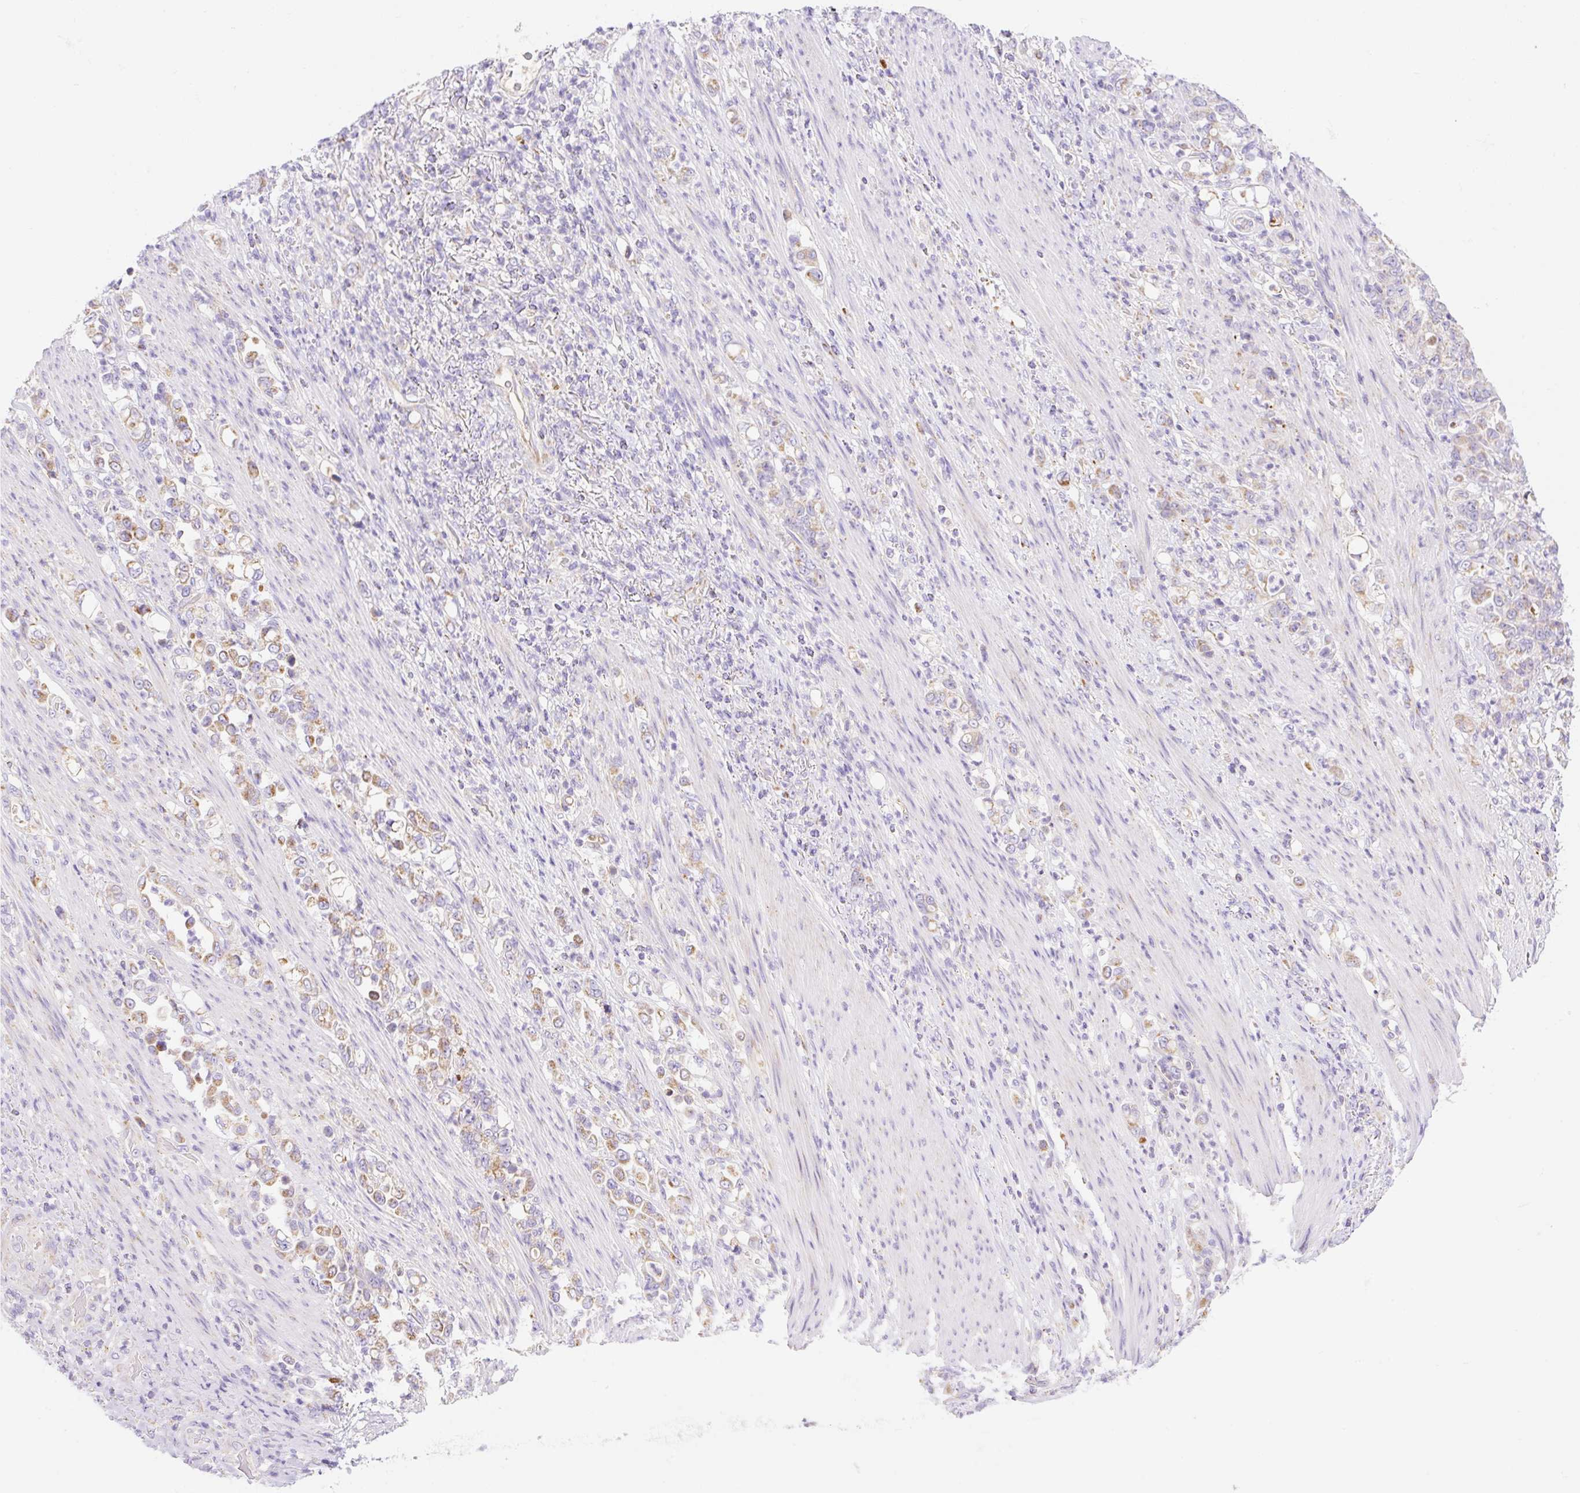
{"staining": {"intensity": "moderate", "quantity": "25%-75%", "location": "cytoplasmic/membranous"}, "tissue": "stomach cancer", "cell_type": "Tumor cells", "image_type": "cancer", "snomed": [{"axis": "morphology", "description": "Normal tissue, NOS"}, {"axis": "morphology", "description": "Adenocarcinoma, NOS"}, {"axis": "topography", "description": "Stomach"}], "caption": "Immunohistochemistry of adenocarcinoma (stomach) demonstrates medium levels of moderate cytoplasmic/membranous expression in about 25%-75% of tumor cells.", "gene": "ETNK2", "patient": {"sex": "female", "age": 79}}